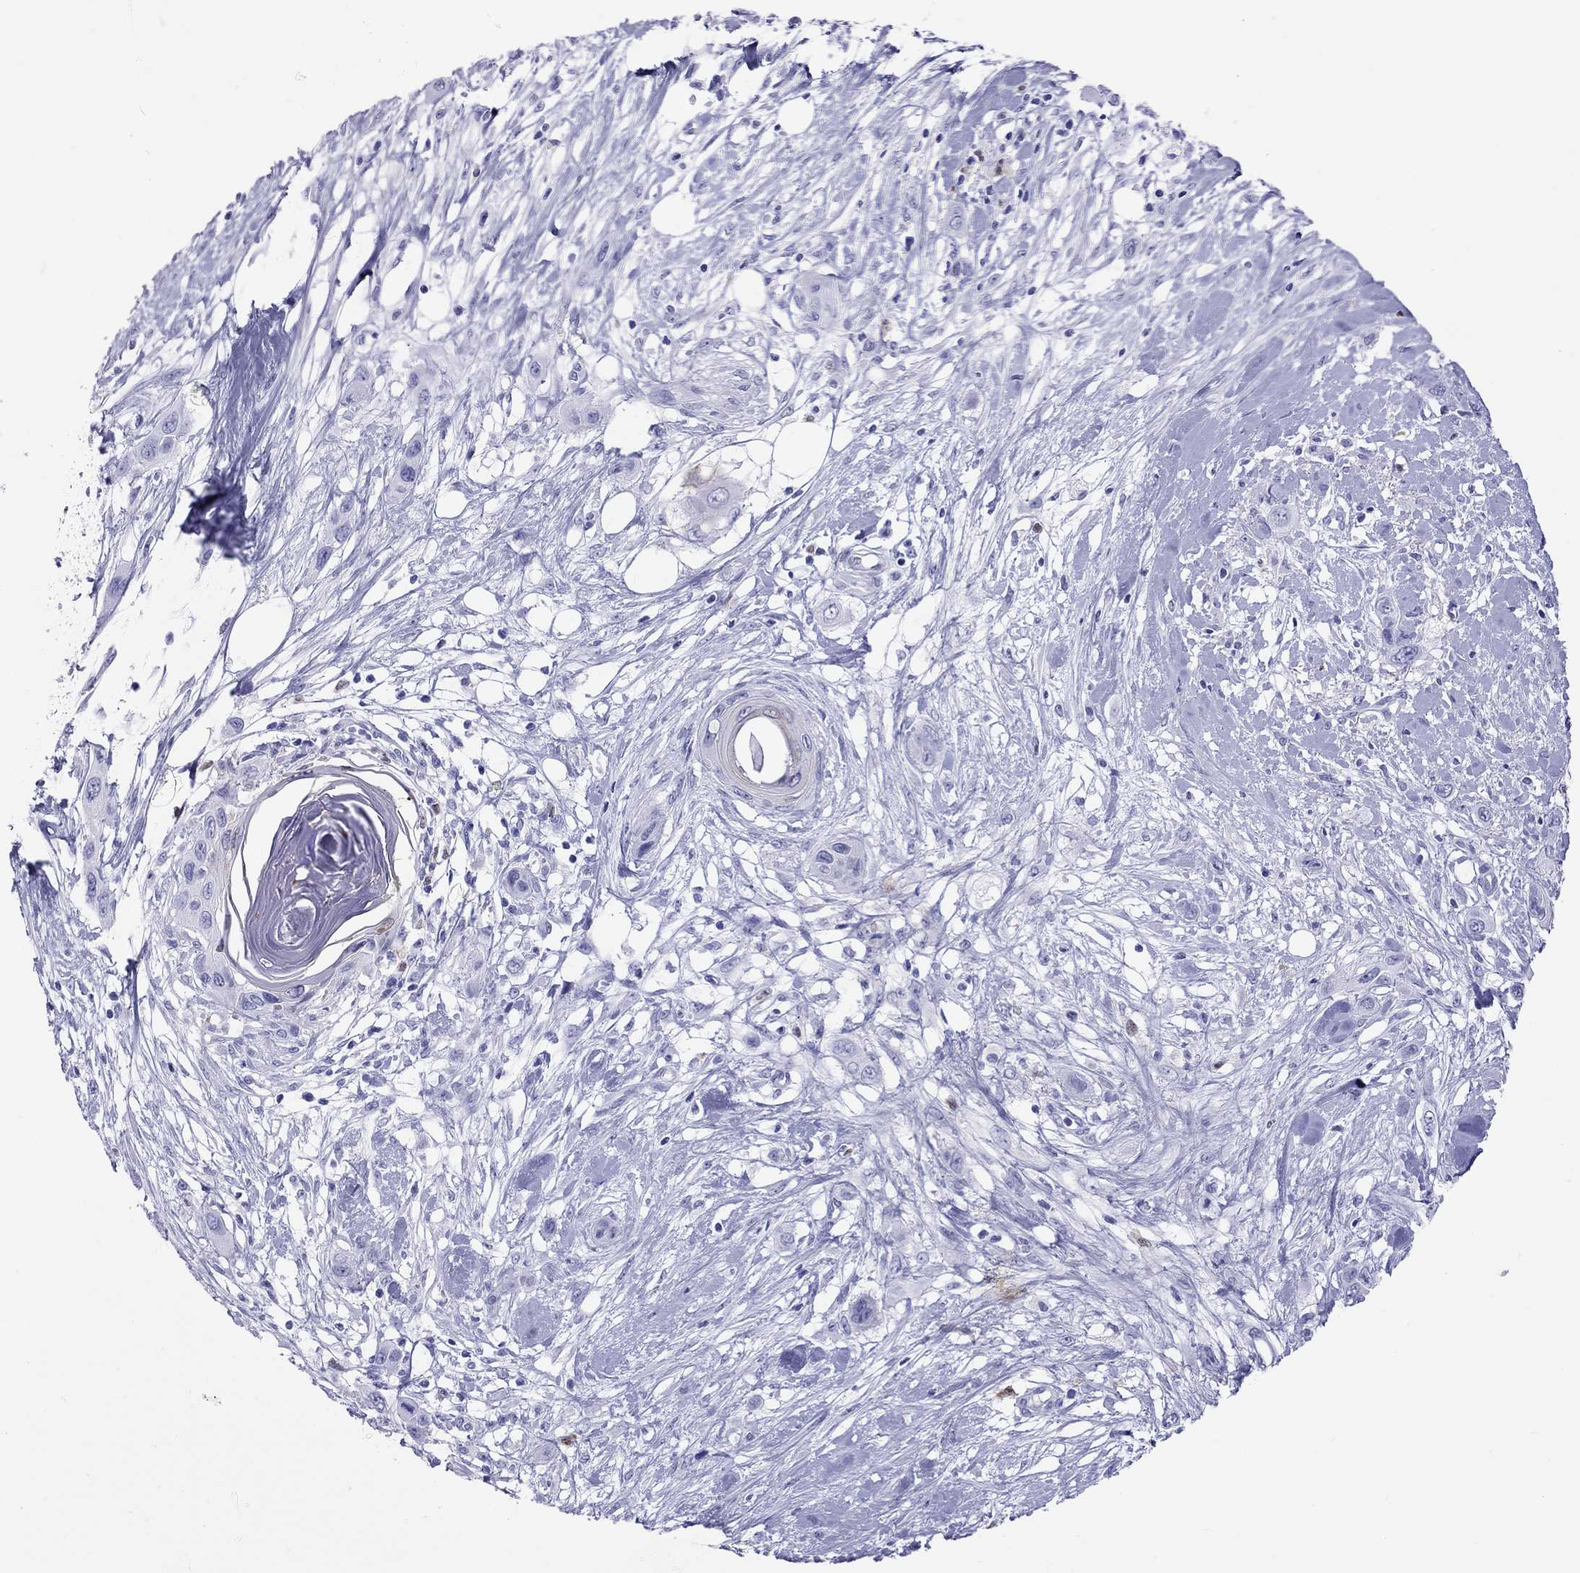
{"staining": {"intensity": "negative", "quantity": "none", "location": "none"}, "tissue": "skin cancer", "cell_type": "Tumor cells", "image_type": "cancer", "snomed": [{"axis": "morphology", "description": "Squamous cell carcinoma, NOS"}, {"axis": "topography", "description": "Skin"}], "caption": "High magnification brightfield microscopy of squamous cell carcinoma (skin) stained with DAB (3,3'-diaminobenzidine) (brown) and counterstained with hematoxylin (blue): tumor cells show no significant positivity.", "gene": "SLAMF1", "patient": {"sex": "male", "age": 79}}